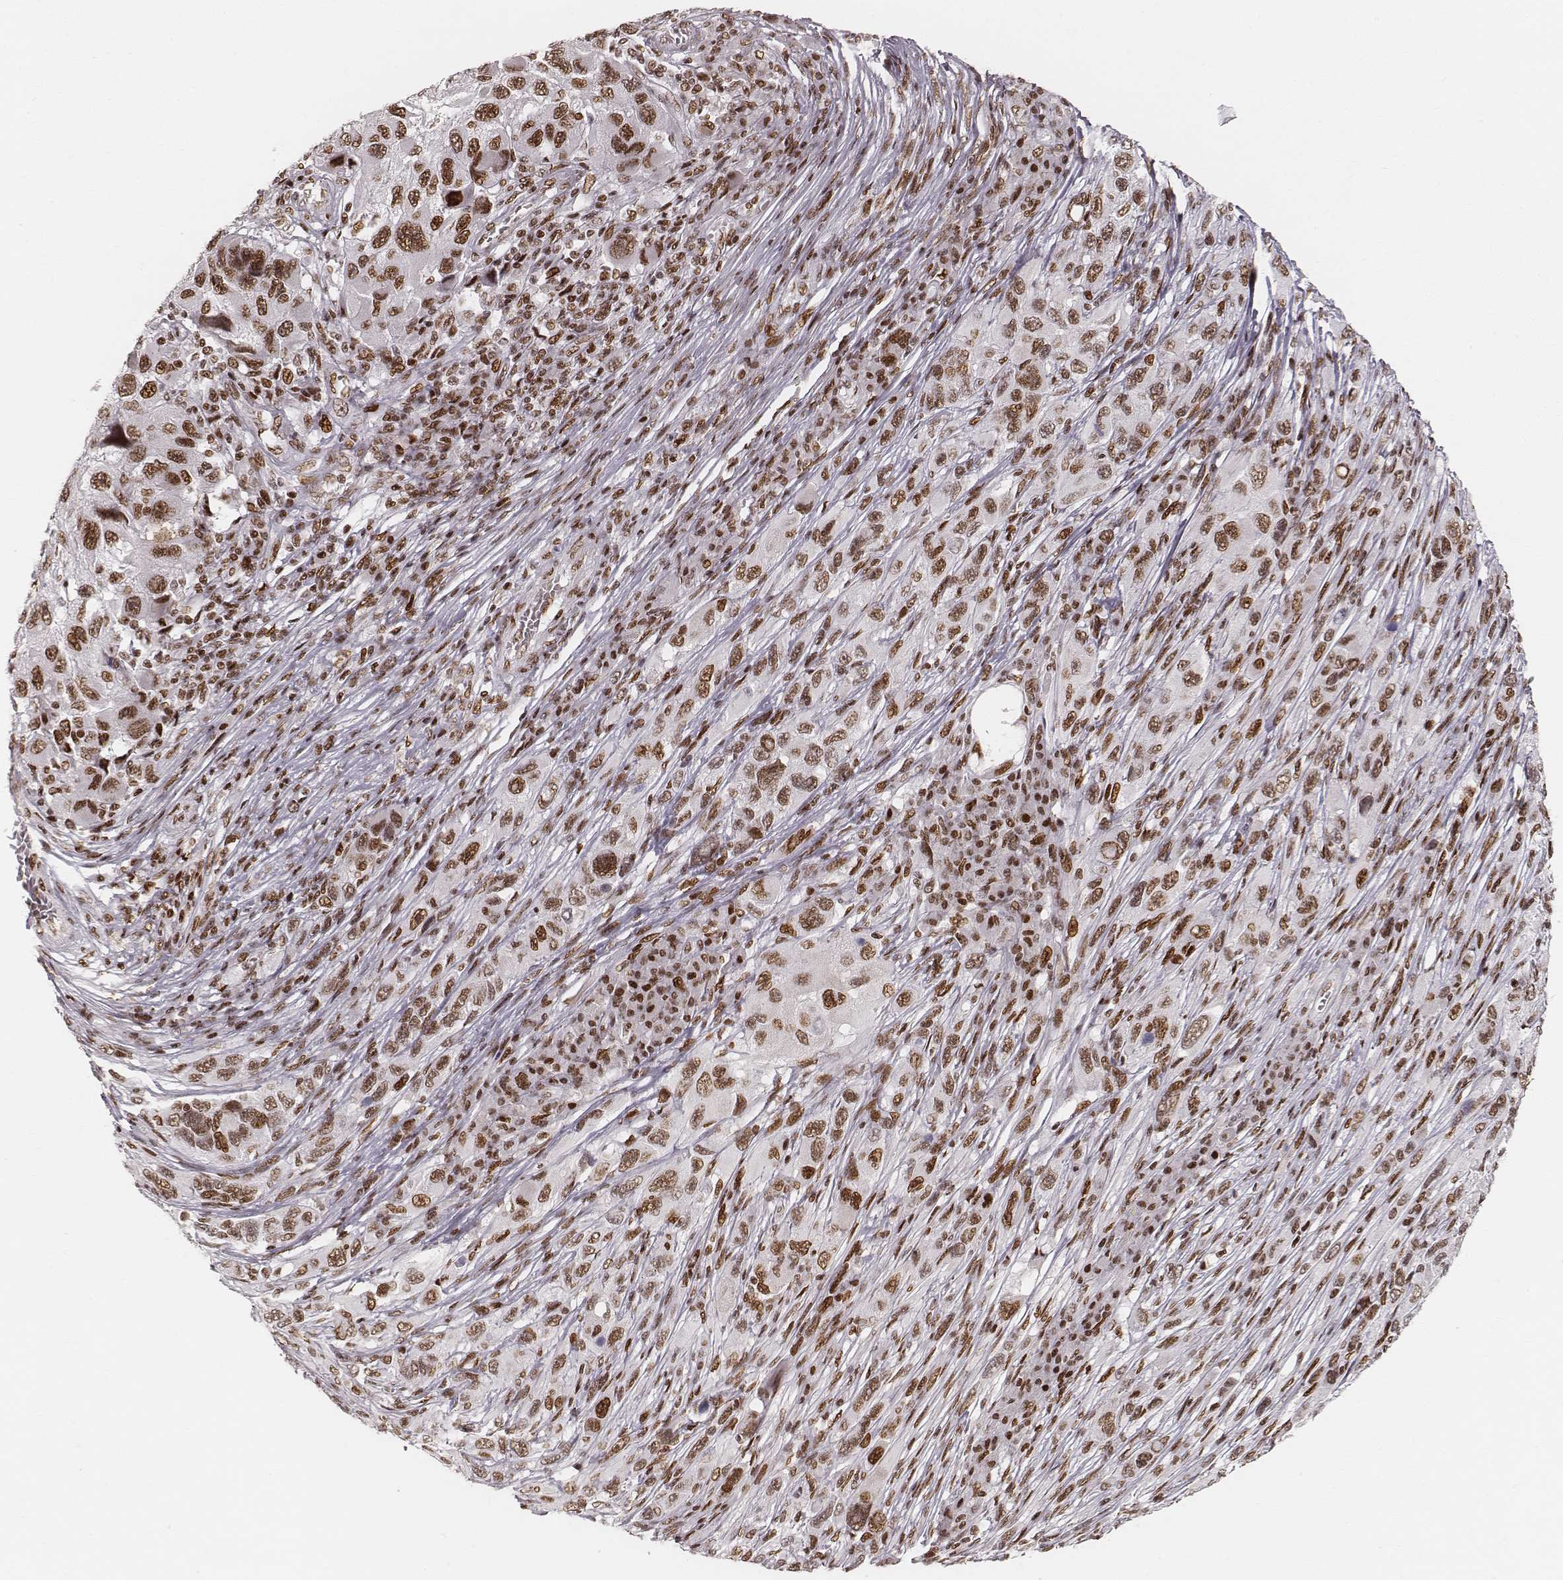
{"staining": {"intensity": "moderate", "quantity": ">75%", "location": "nuclear"}, "tissue": "melanoma", "cell_type": "Tumor cells", "image_type": "cancer", "snomed": [{"axis": "morphology", "description": "Malignant melanoma, NOS"}, {"axis": "topography", "description": "Skin"}], "caption": "A brown stain highlights moderate nuclear positivity of a protein in melanoma tumor cells. The staining was performed using DAB (3,3'-diaminobenzidine) to visualize the protein expression in brown, while the nuclei were stained in blue with hematoxylin (Magnification: 20x).", "gene": "HNRNPC", "patient": {"sex": "male", "age": 53}}